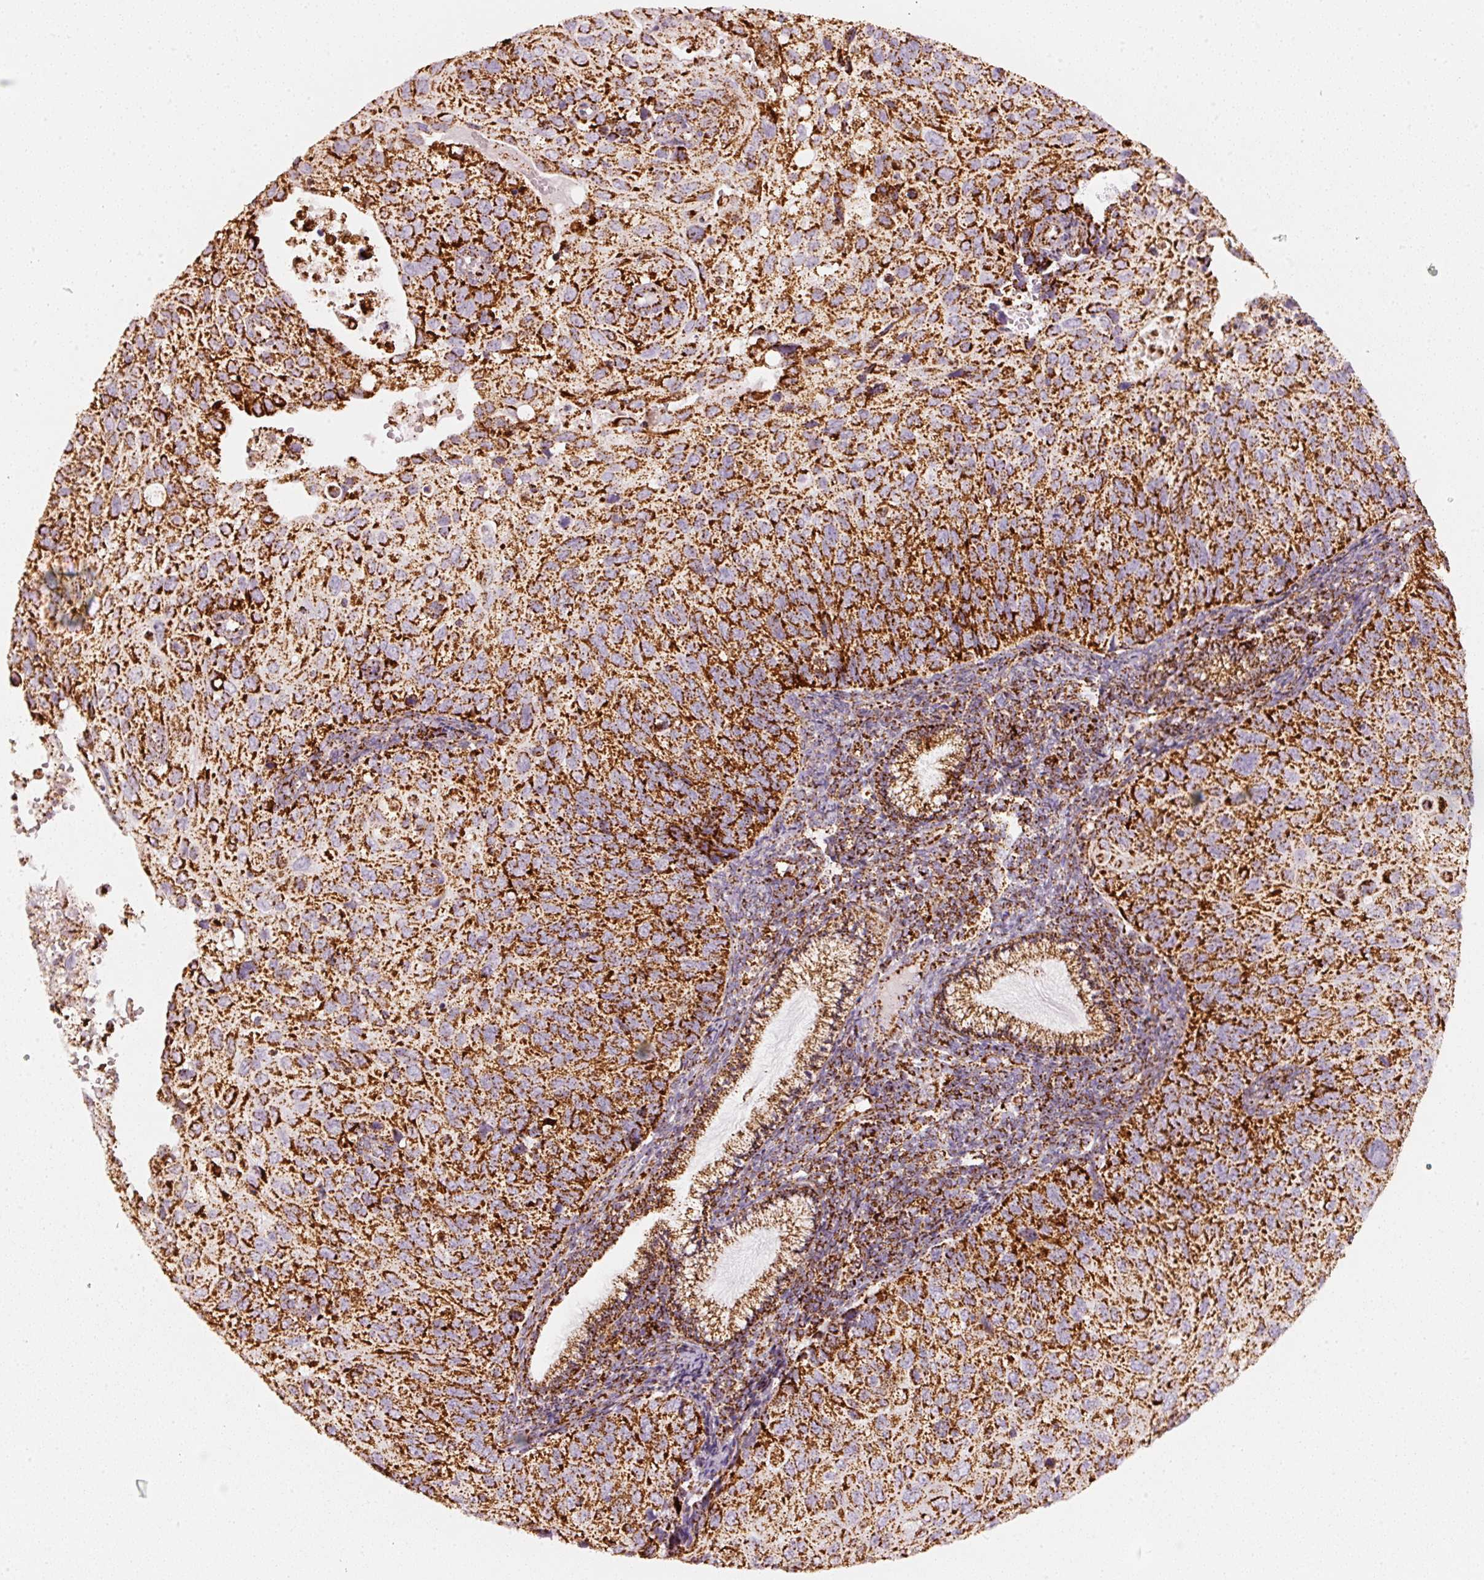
{"staining": {"intensity": "strong", "quantity": ">75%", "location": "cytoplasmic/membranous"}, "tissue": "cervical cancer", "cell_type": "Tumor cells", "image_type": "cancer", "snomed": [{"axis": "morphology", "description": "Squamous cell carcinoma, NOS"}, {"axis": "topography", "description": "Cervix"}], "caption": "Immunohistochemical staining of cervical cancer (squamous cell carcinoma) shows high levels of strong cytoplasmic/membranous protein staining in about >75% of tumor cells.", "gene": "UQCRC1", "patient": {"sex": "female", "age": 70}}